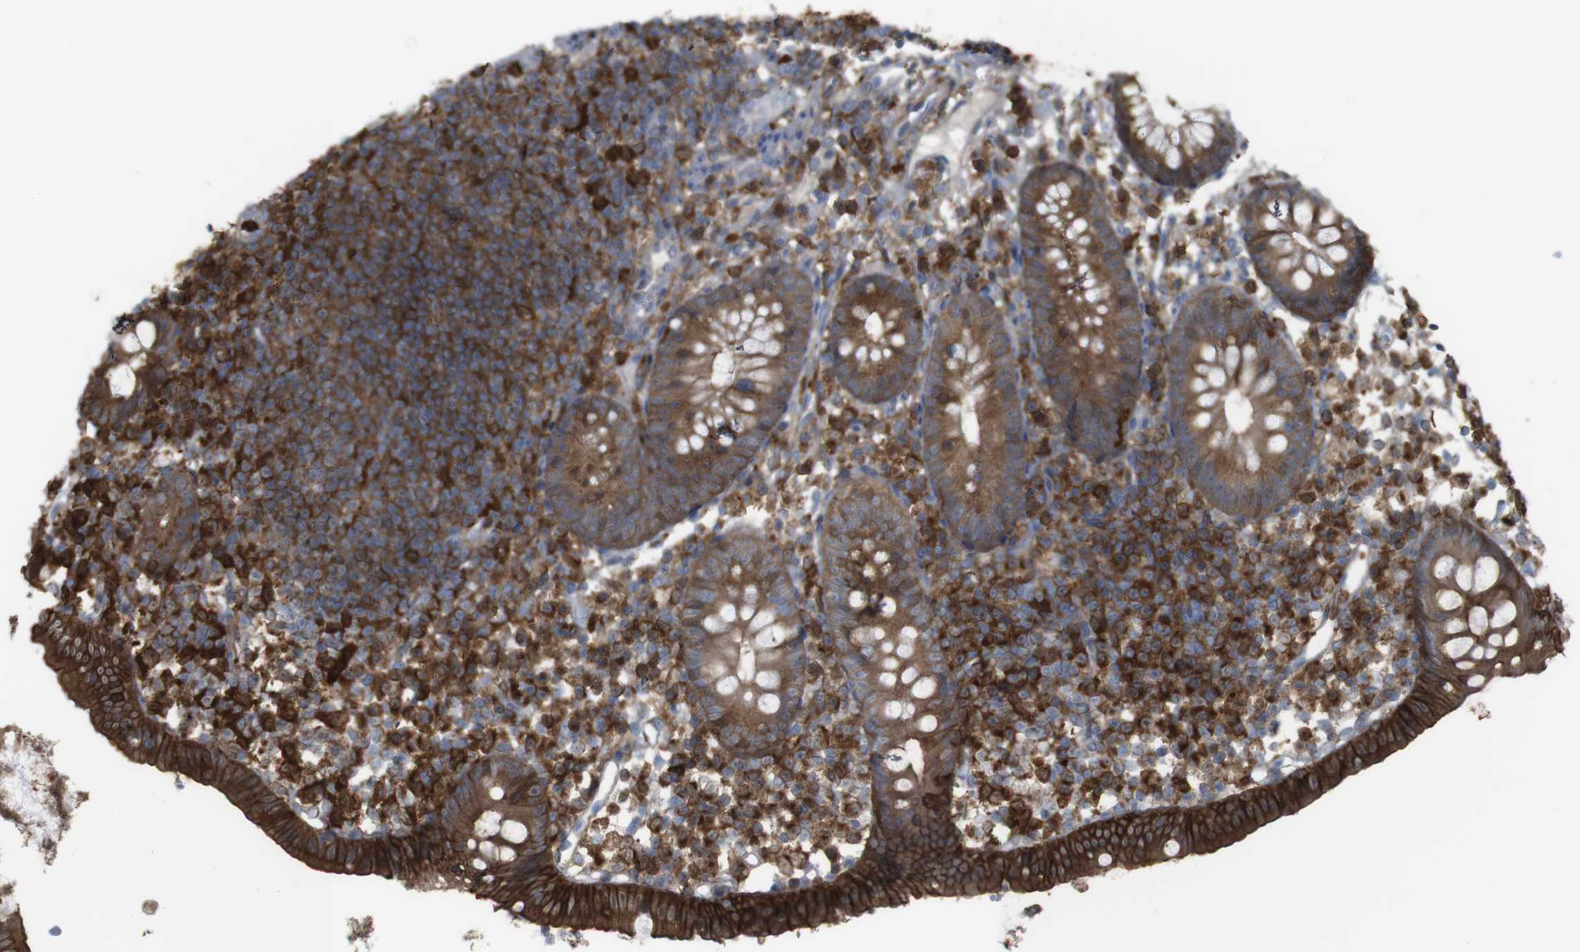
{"staining": {"intensity": "strong", "quantity": ">75%", "location": "cytoplasmic/membranous"}, "tissue": "appendix", "cell_type": "Glandular cells", "image_type": "normal", "snomed": [{"axis": "morphology", "description": "Normal tissue, NOS"}, {"axis": "topography", "description": "Appendix"}], "caption": "Strong cytoplasmic/membranous staining for a protein is appreciated in about >75% of glandular cells of normal appendix using immunohistochemistry (IHC).", "gene": "PRKCD", "patient": {"sex": "female", "age": 20}}